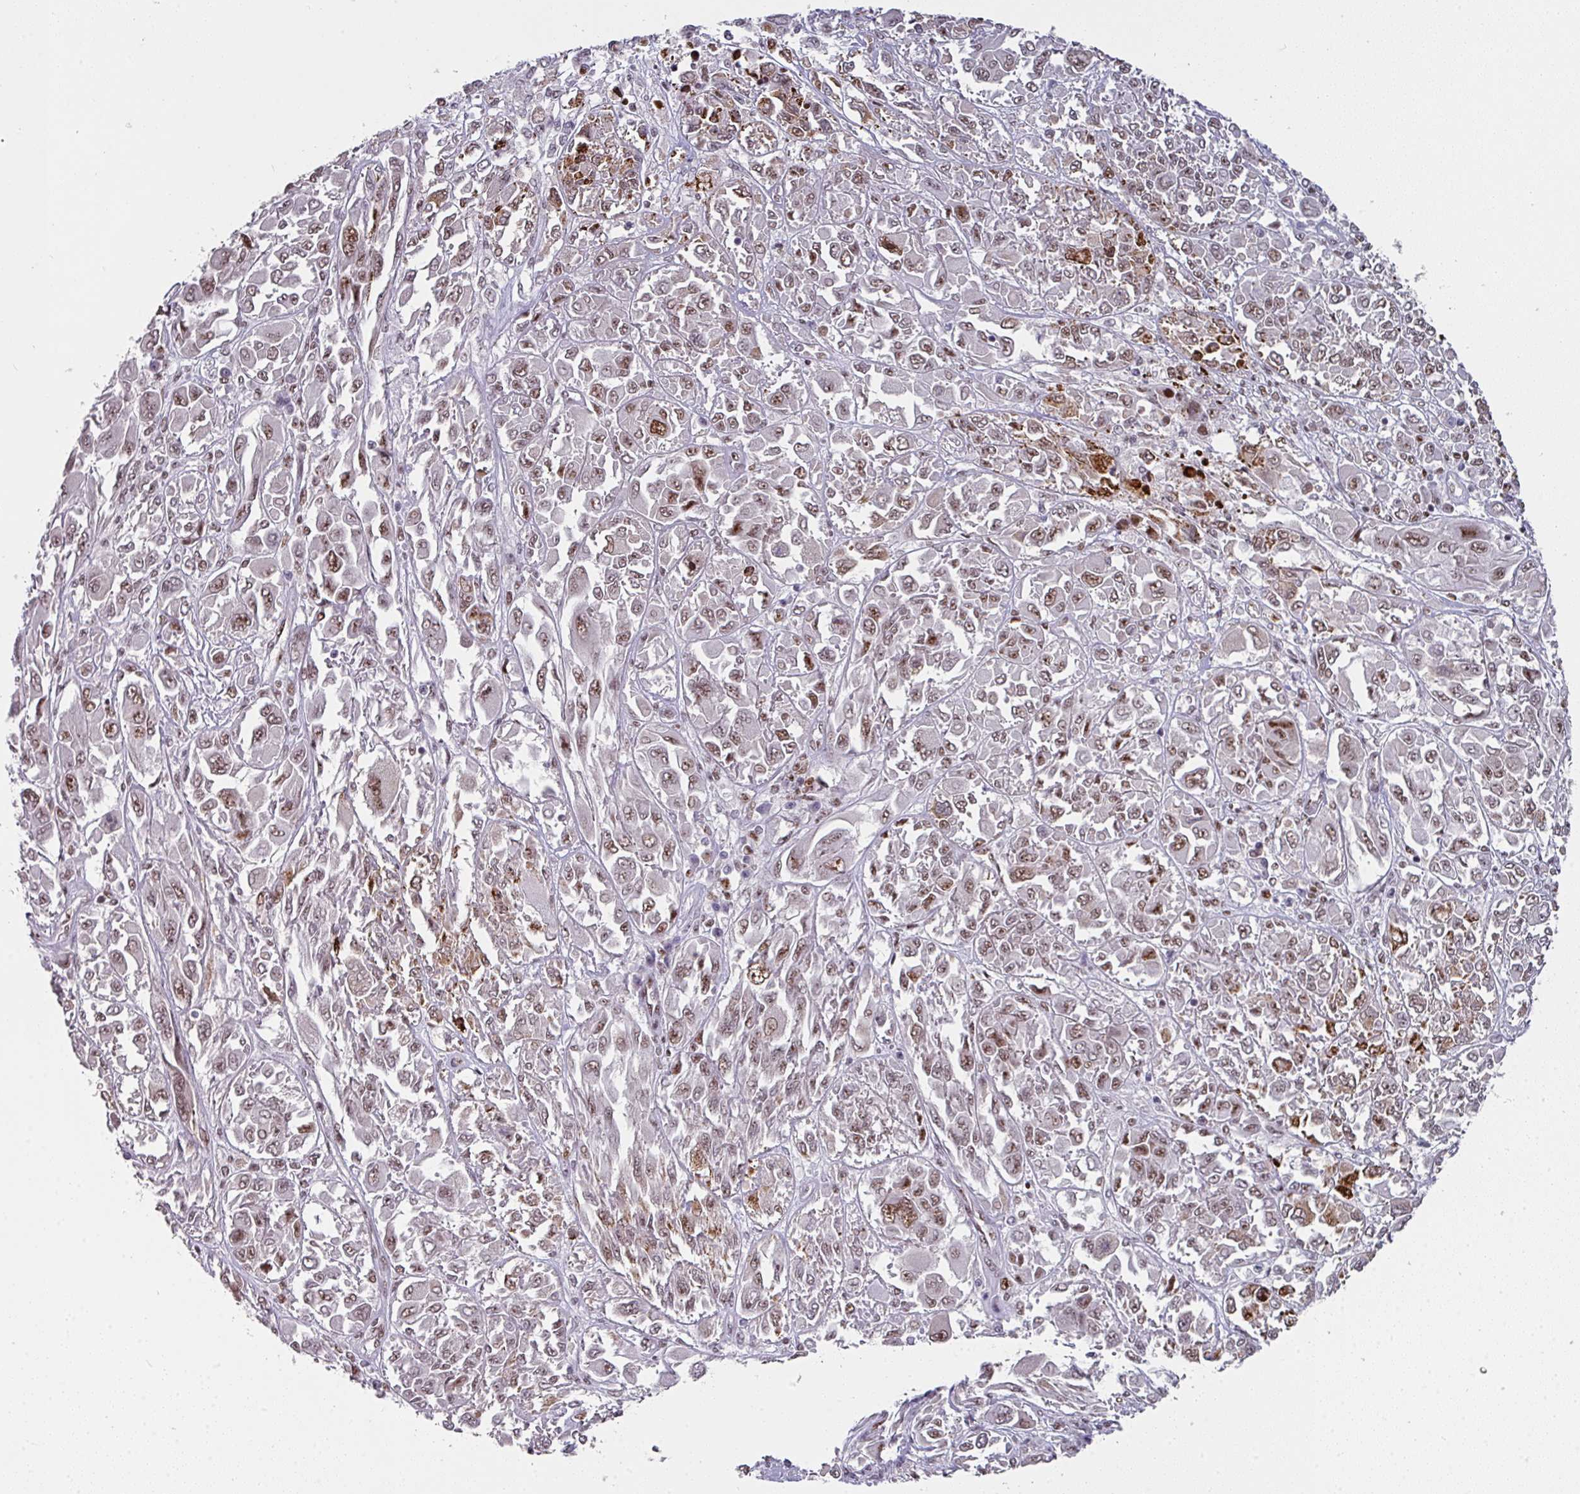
{"staining": {"intensity": "moderate", "quantity": ">75%", "location": "nuclear"}, "tissue": "melanoma", "cell_type": "Tumor cells", "image_type": "cancer", "snomed": [{"axis": "morphology", "description": "Malignant melanoma, NOS"}, {"axis": "topography", "description": "Skin"}], "caption": "Melanoma was stained to show a protein in brown. There is medium levels of moderate nuclear expression in approximately >75% of tumor cells. Nuclei are stained in blue.", "gene": "RAD50", "patient": {"sex": "female", "age": 91}}